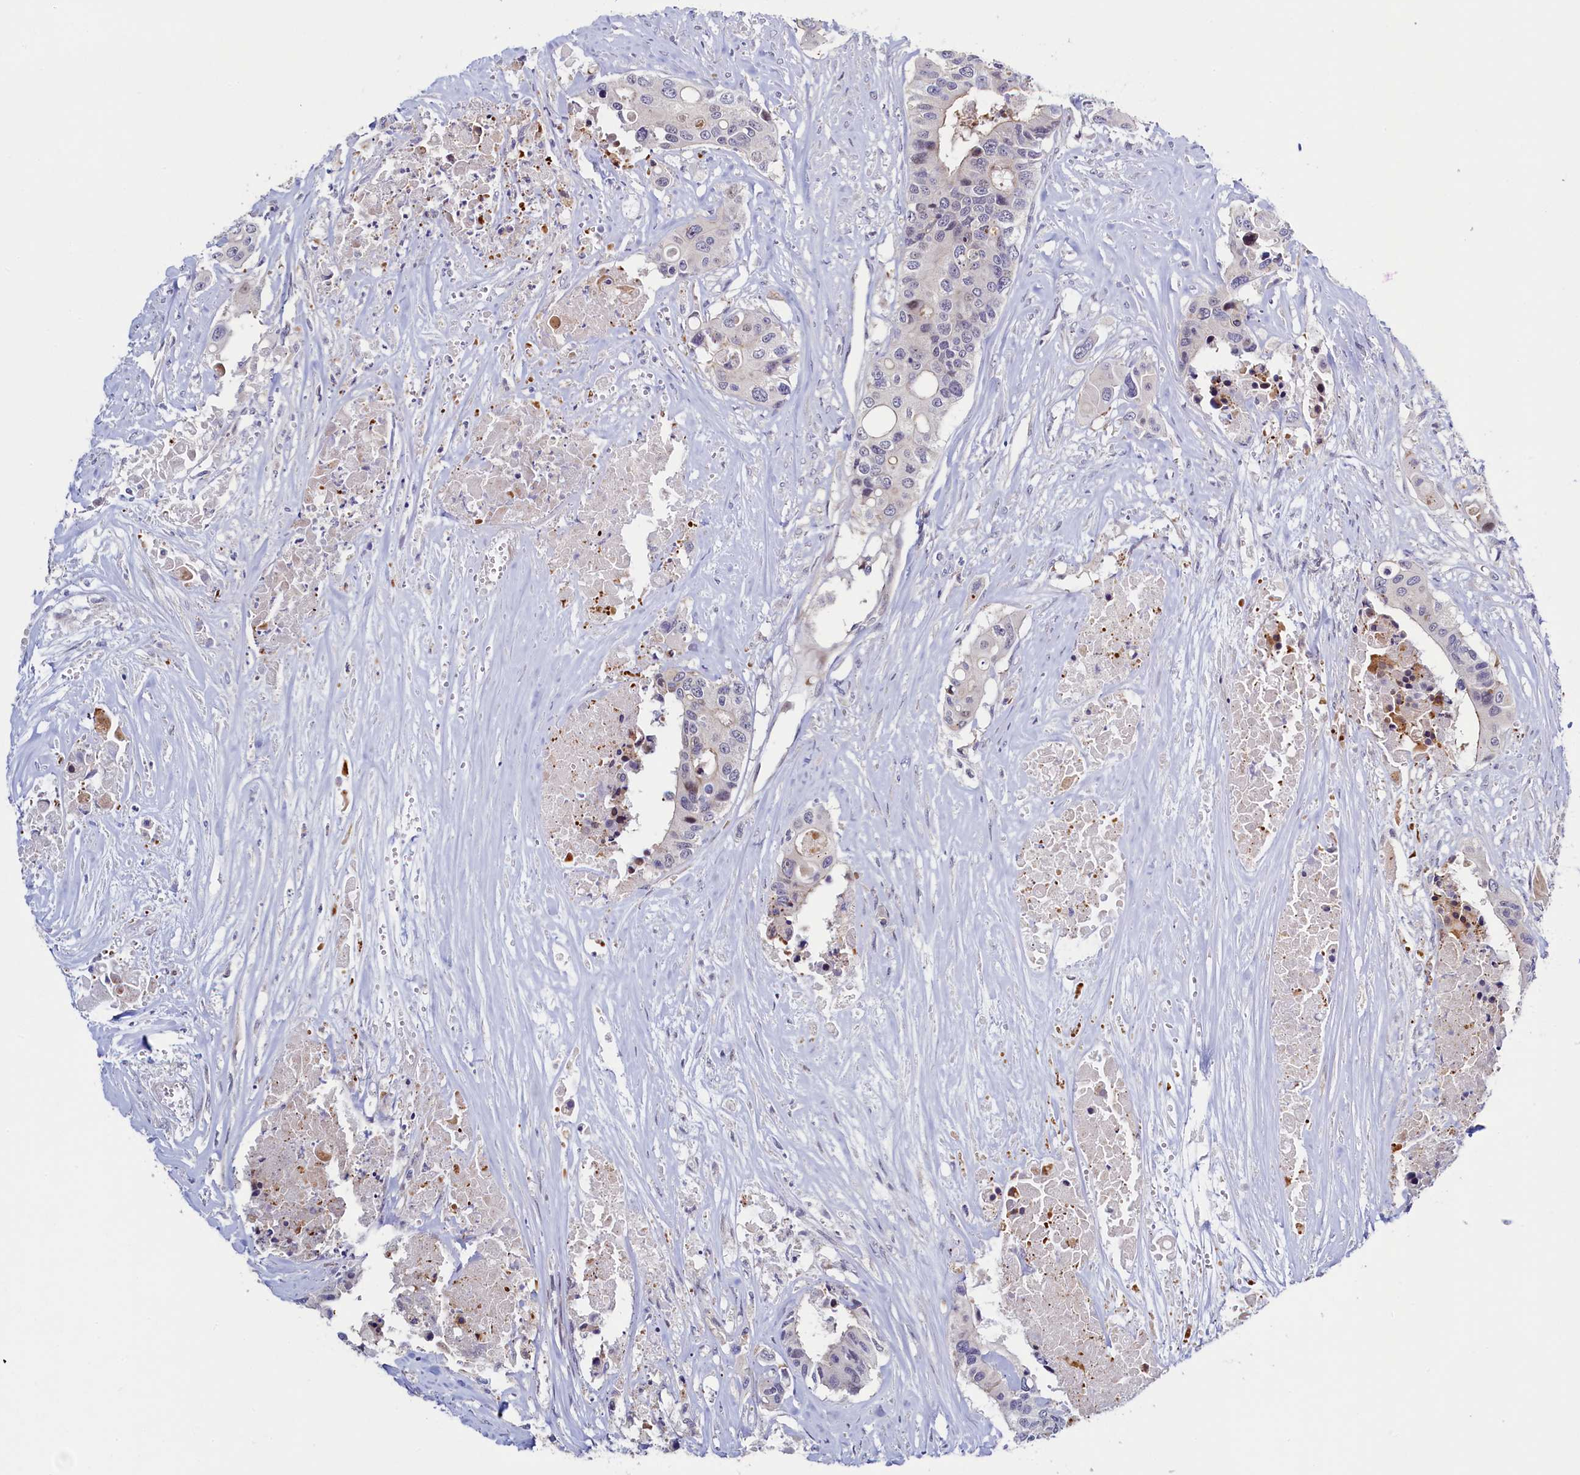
{"staining": {"intensity": "negative", "quantity": "none", "location": "none"}, "tissue": "colorectal cancer", "cell_type": "Tumor cells", "image_type": "cancer", "snomed": [{"axis": "morphology", "description": "Adenocarcinoma, NOS"}, {"axis": "topography", "description": "Colon"}], "caption": "High magnification brightfield microscopy of colorectal adenocarcinoma stained with DAB (3,3'-diaminobenzidine) (brown) and counterstained with hematoxylin (blue): tumor cells show no significant positivity.", "gene": "PIK3C3", "patient": {"sex": "male", "age": 77}}